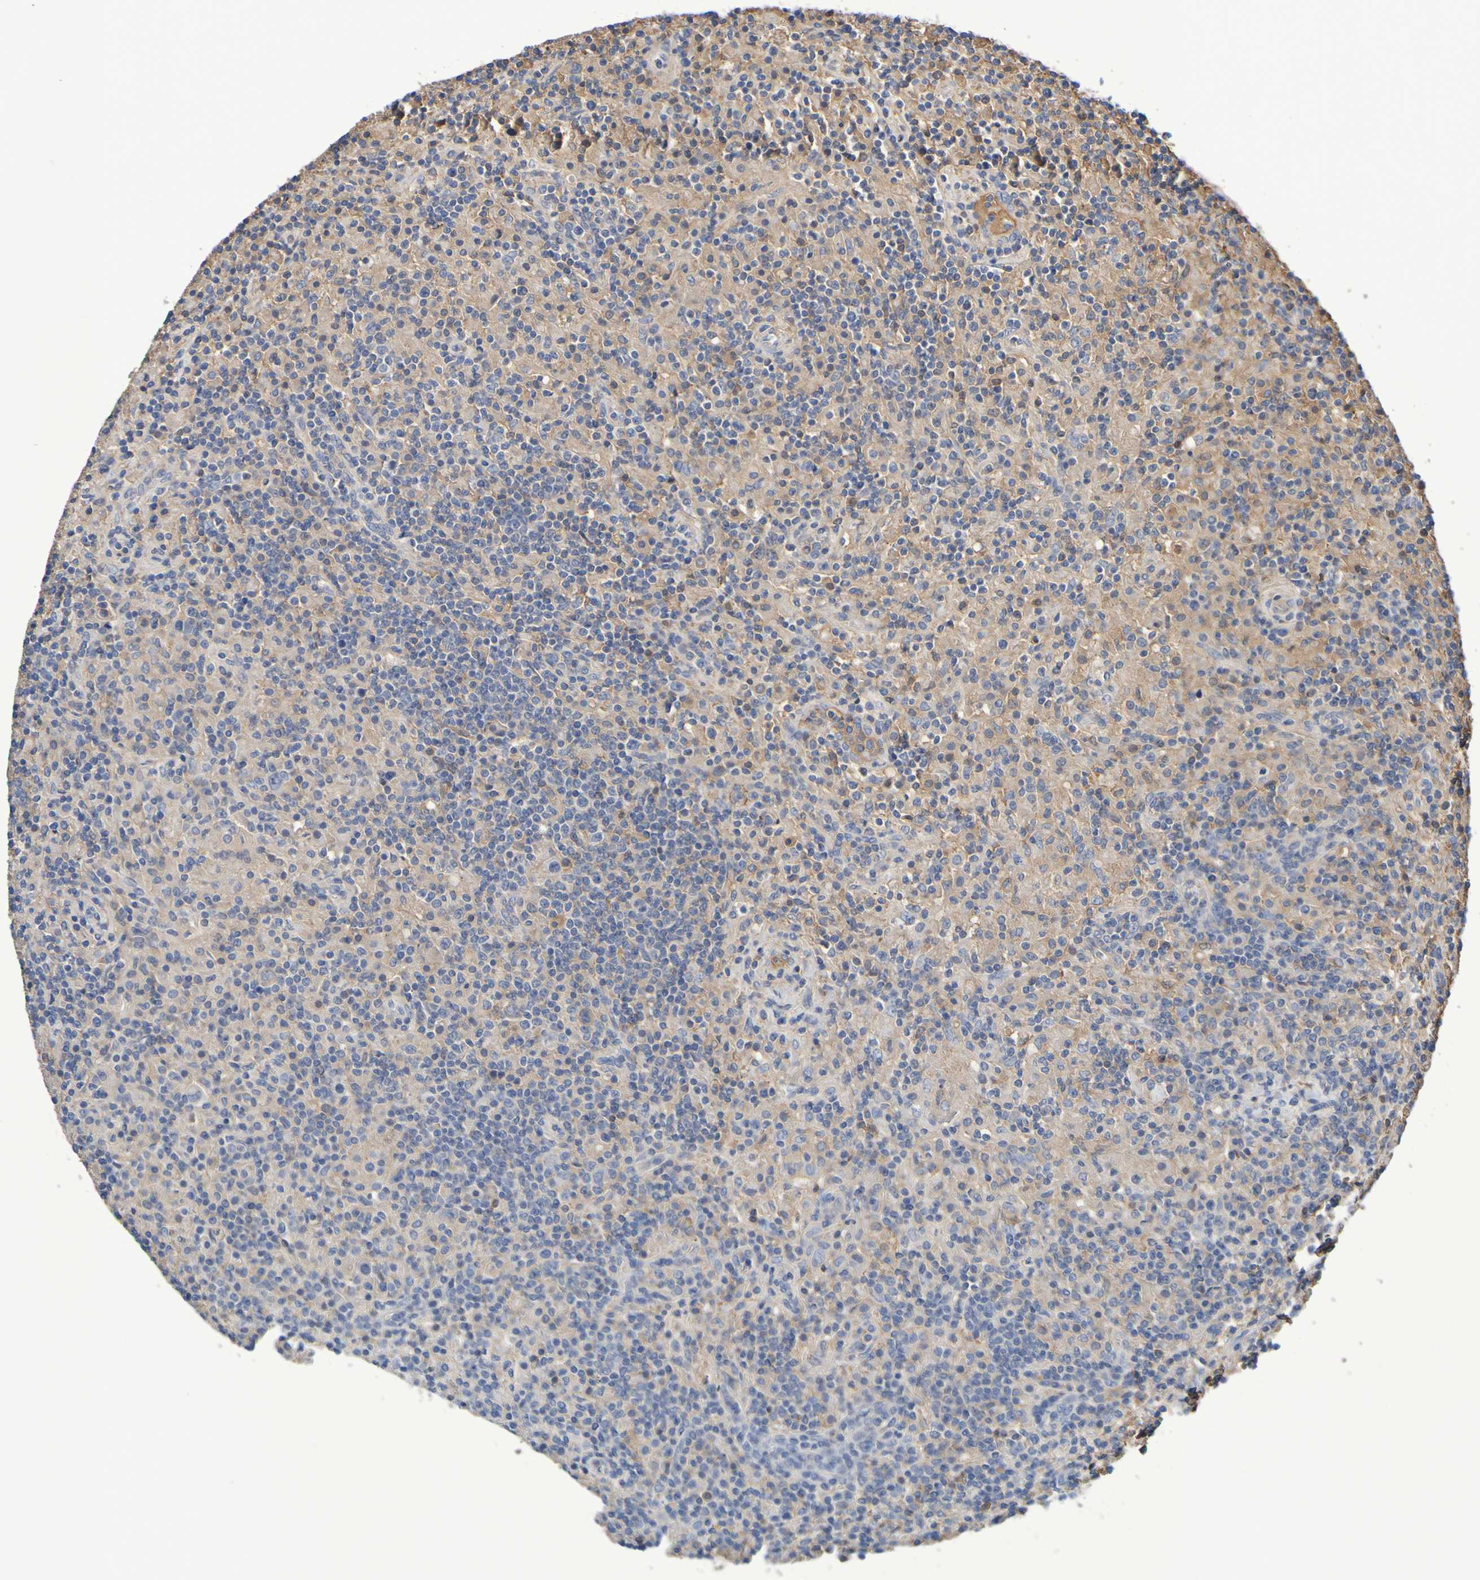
{"staining": {"intensity": "weak", "quantity": "<25%", "location": "cytoplasmic/membranous"}, "tissue": "lymphoma", "cell_type": "Tumor cells", "image_type": "cancer", "snomed": [{"axis": "morphology", "description": "Hodgkin's disease, NOS"}, {"axis": "topography", "description": "Lymph node"}], "caption": "Immunohistochemical staining of human lymphoma demonstrates no significant positivity in tumor cells. (Stains: DAB immunohistochemistry with hematoxylin counter stain, Microscopy: brightfield microscopy at high magnification).", "gene": "GAB3", "patient": {"sex": "male", "age": 70}}